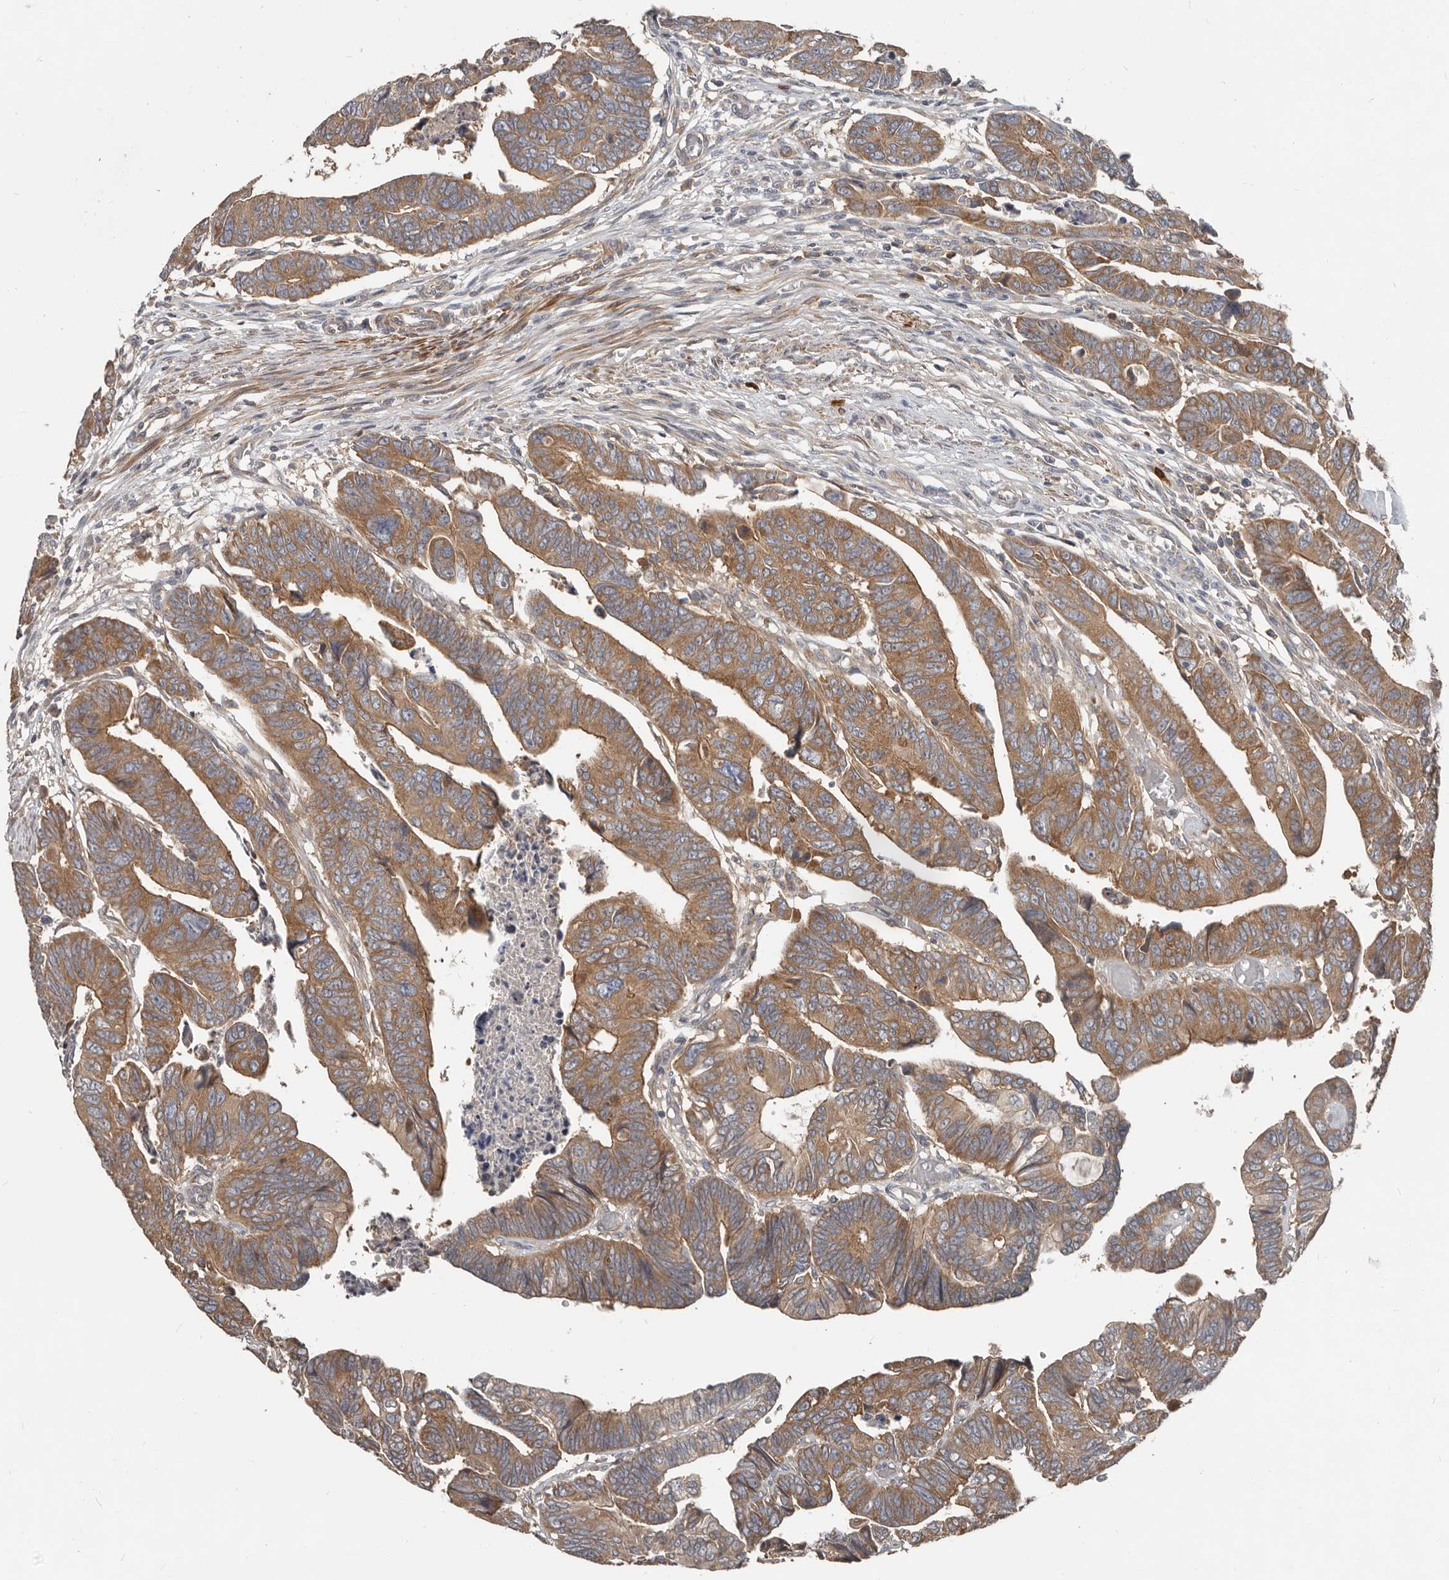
{"staining": {"intensity": "moderate", "quantity": ">75%", "location": "cytoplasmic/membranous"}, "tissue": "colorectal cancer", "cell_type": "Tumor cells", "image_type": "cancer", "snomed": [{"axis": "morphology", "description": "Adenocarcinoma, NOS"}, {"axis": "topography", "description": "Rectum"}], "caption": "Human colorectal cancer stained with a brown dye exhibits moderate cytoplasmic/membranous positive positivity in about >75% of tumor cells.", "gene": "AKNAD1", "patient": {"sex": "female", "age": 65}}